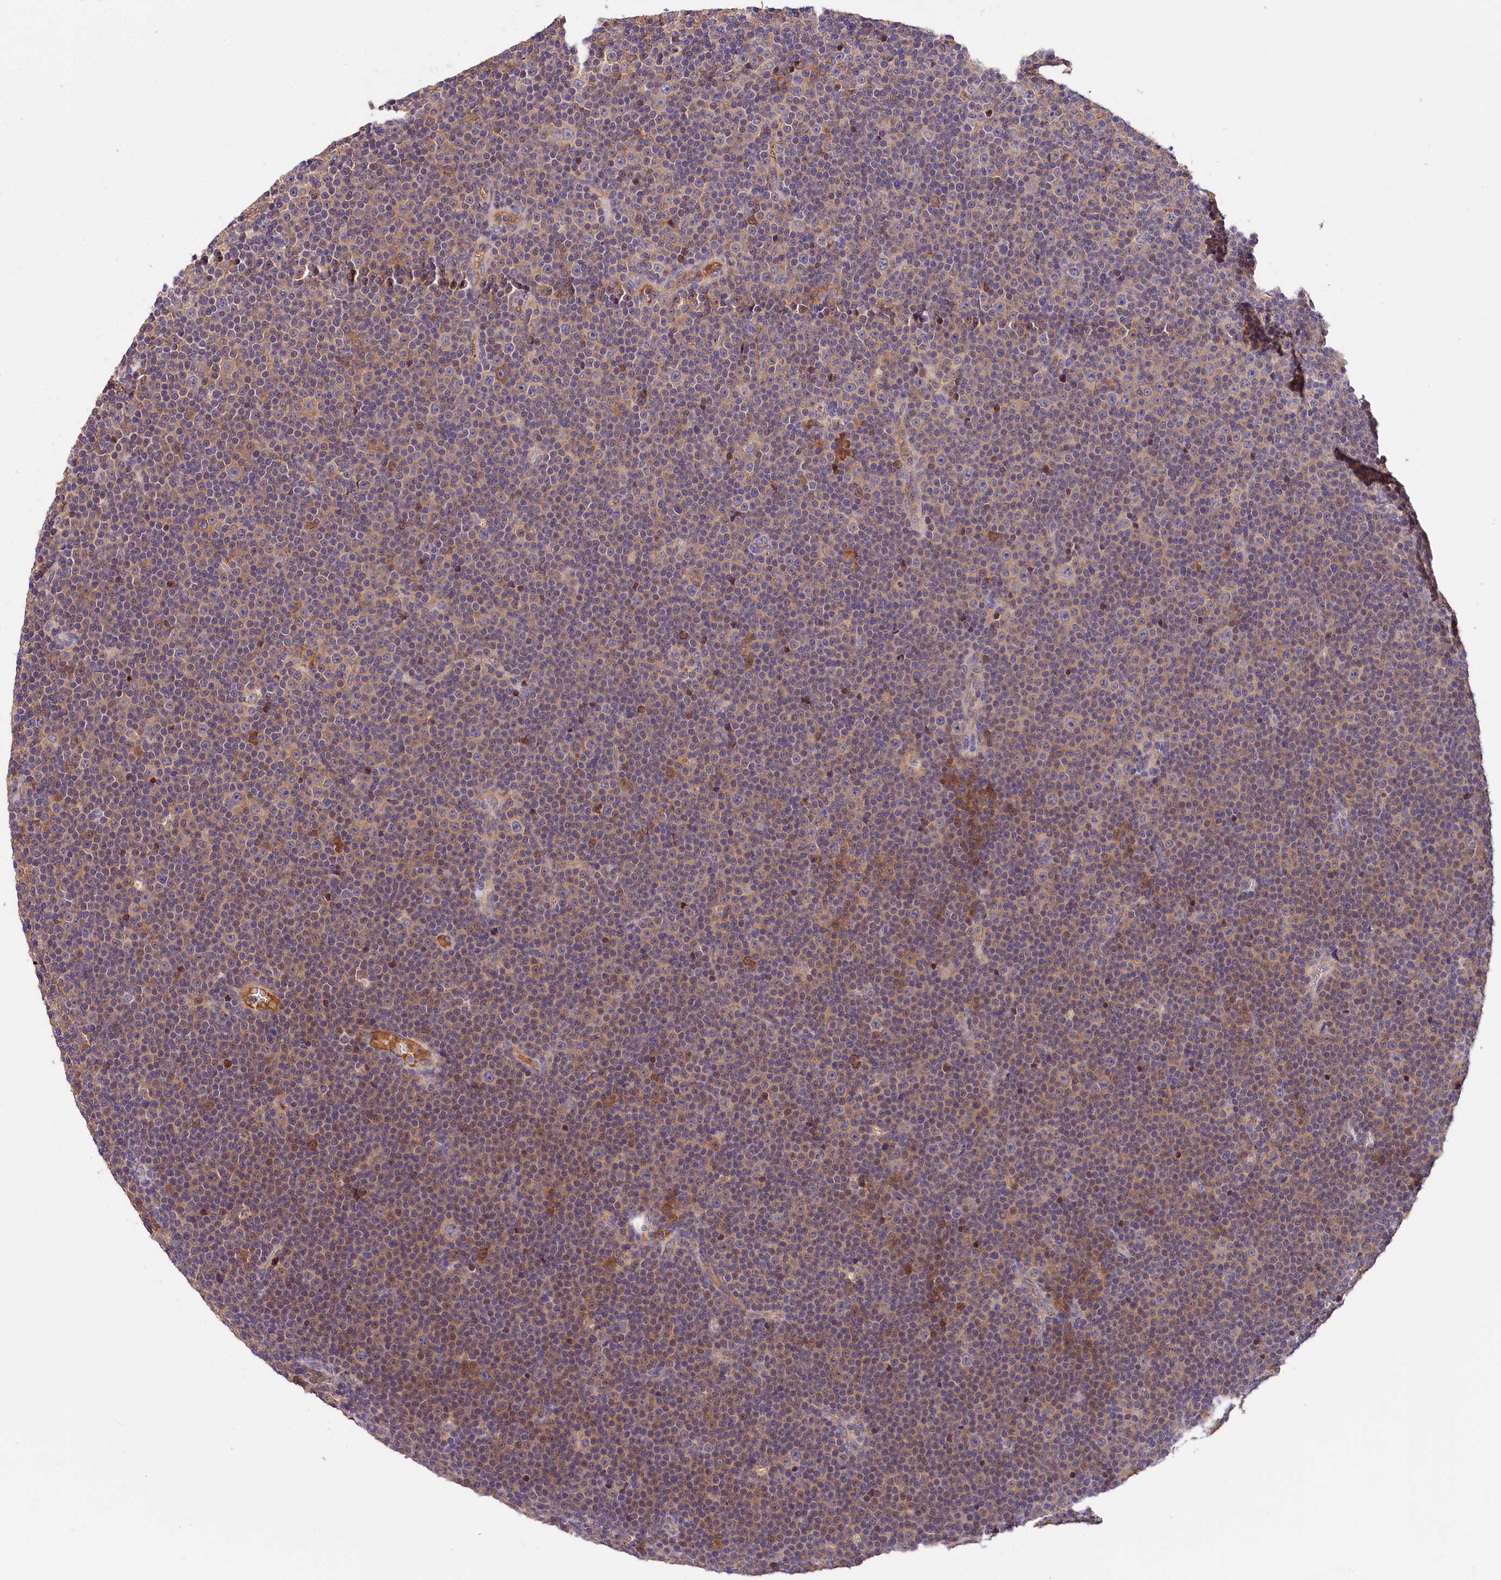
{"staining": {"intensity": "weak", "quantity": "25%-75%", "location": "cytoplasmic/membranous"}, "tissue": "lymphoma", "cell_type": "Tumor cells", "image_type": "cancer", "snomed": [{"axis": "morphology", "description": "Malignant lymphoma, non-Hodgkin's type, Low grade"}, {"axis": "topography", "description": "Lymph node"}], "caption": "High-power microscopy captured an immunohistochemistry photomicrograph of lymphoma, revealing weak cytoplasmic/membranous positivity in about 25%-75% of tumor cells.", "gene": "ARMC6", "patient": {"sex": "female", "age": 67}}